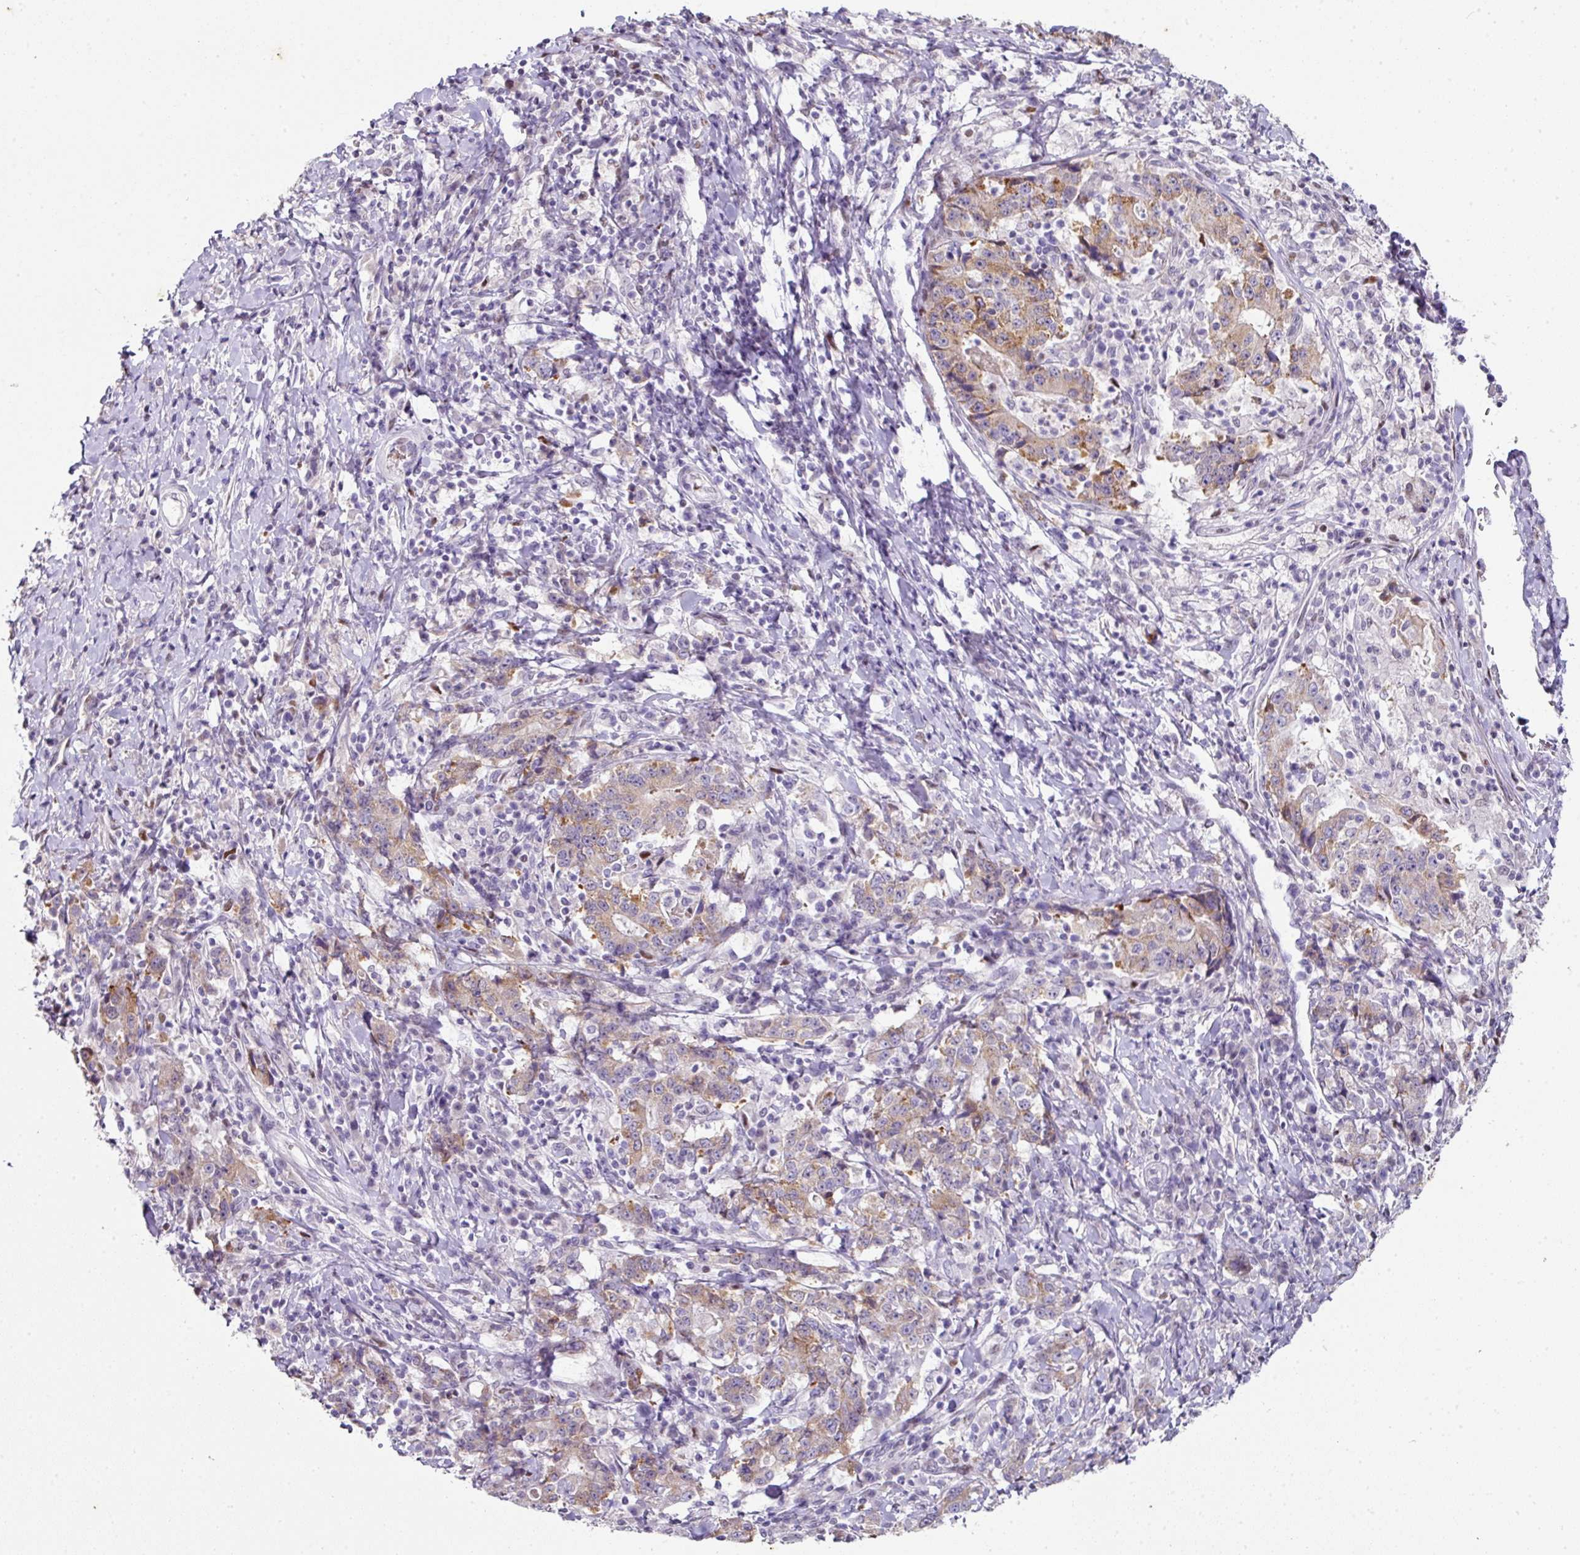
{"staining": {"intensity": "moderate", "quantity": "25%-75%", "location": "cytoplasmic/membranous"}, "tissue": "stomach cancer", "cell_type": "Tumor cells", "image_type": "cancer", "snomed": [{"axis": "morphology", "description": "Normal tissue, NOS"}, {"axis": "morphology", "description": "Adenocarcinoma, NOS"}, {"axis": "topography", "description": "Stomach, upper"}, {"axis": "topography", "description": "Stomach"}], "caption": "This micrograph displays immunohistochemistry staining of stomach cancer (adenocarcinoma), with medium moderate cytoplasmic/membranous staining in approximately 25%-75% of tumor cells.", "gene": "ANKRD18A", "patient": {"sex": "male", "age": 59}}